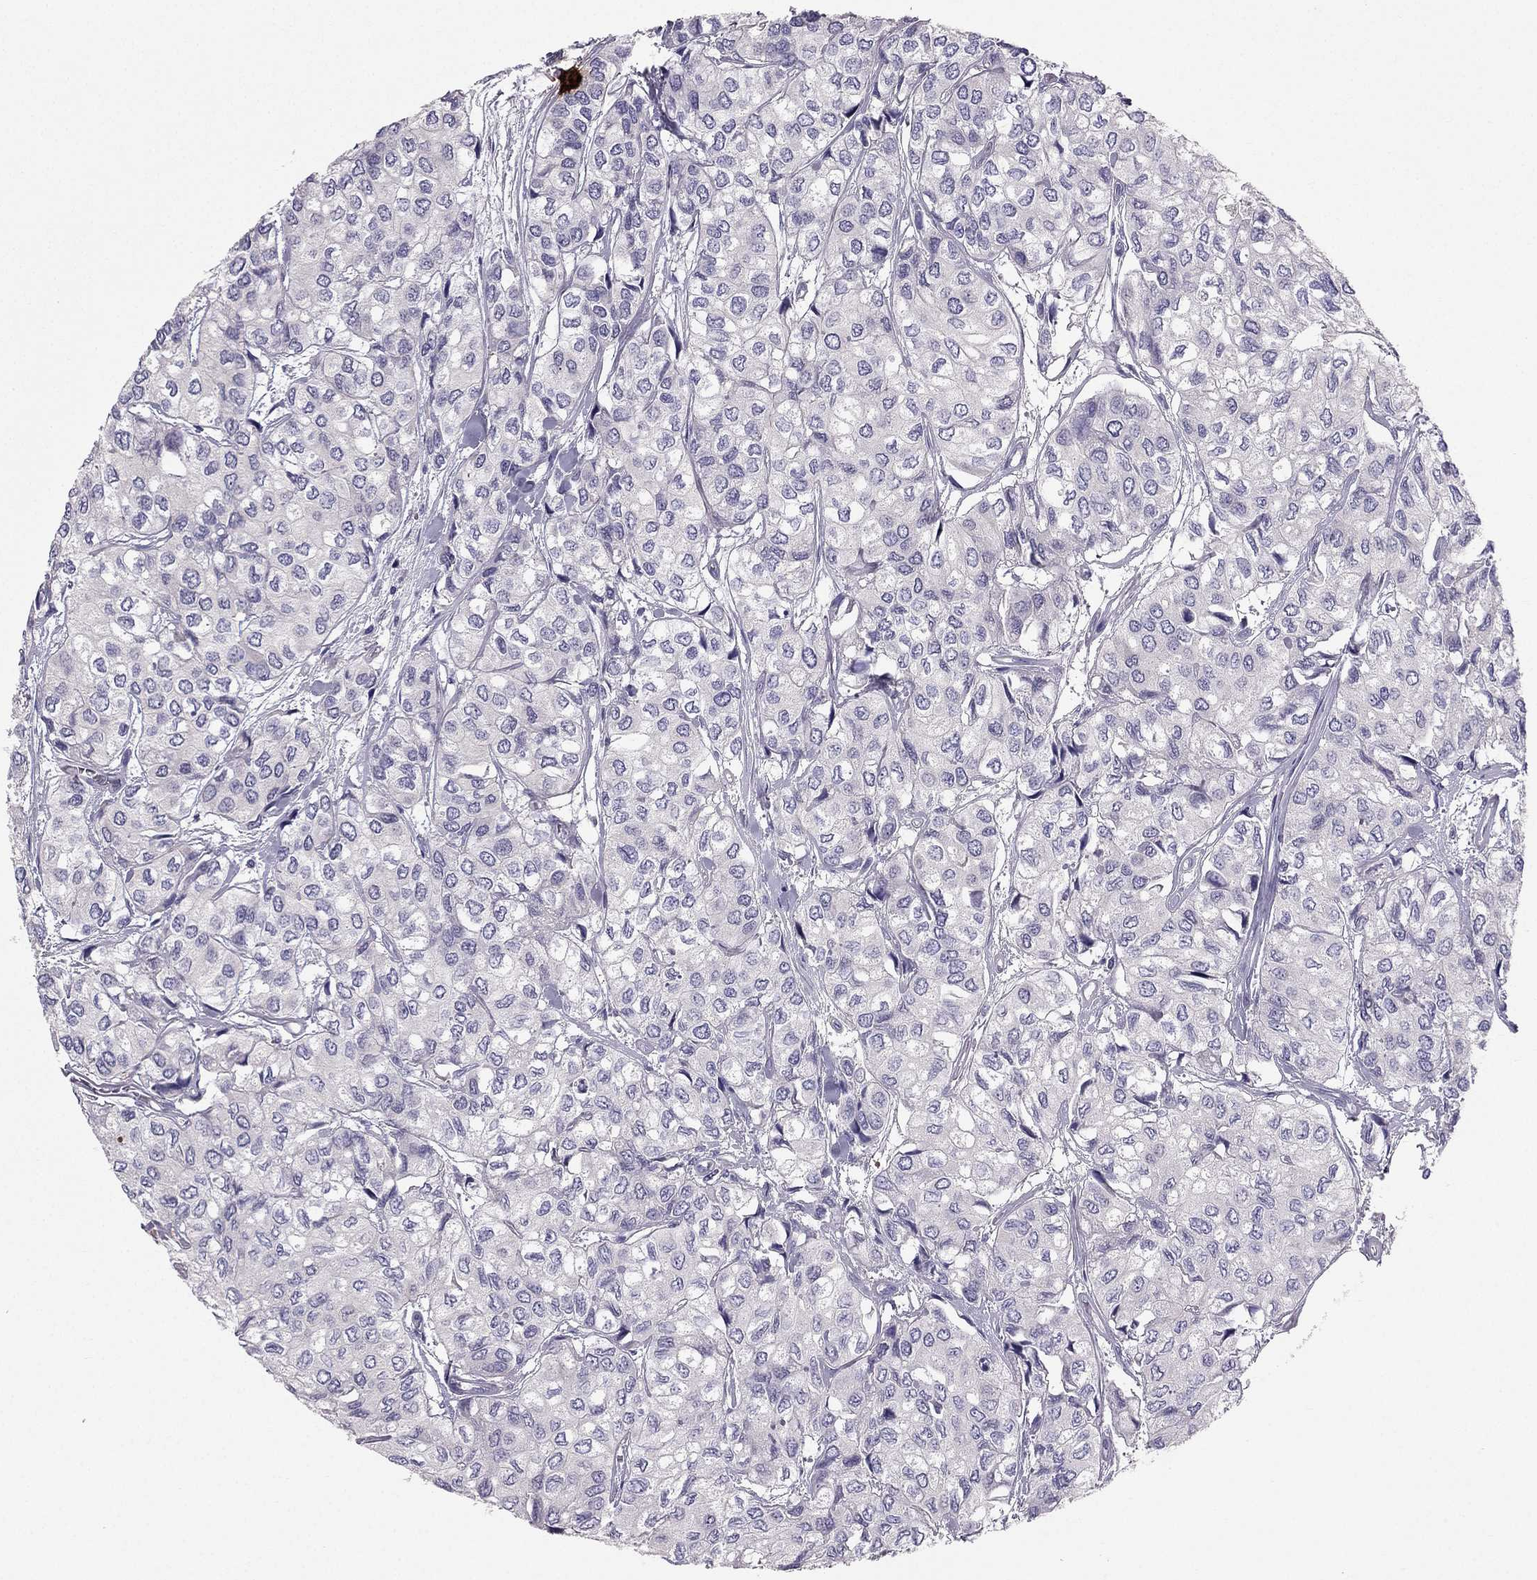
{"staining": {"intensity": "negative", "quantity": "none", "location": "none"}, "tissue": "urothelial cancer", "cell_type": "Tumor cells", "image_type": "cancer", "snomed": [{"axis": "morphology", "description": "Urothelial carcinoma, High grade"}, {"axis": "topography", "description": "Urinary bladder"}], "caption": "An IHC histopathology image of urothelial cancer is shown. There is no staining in tumor cells of urothelial cancer.", "gene": "SYT5", "patient": {"sex": "male", "age": 73}}